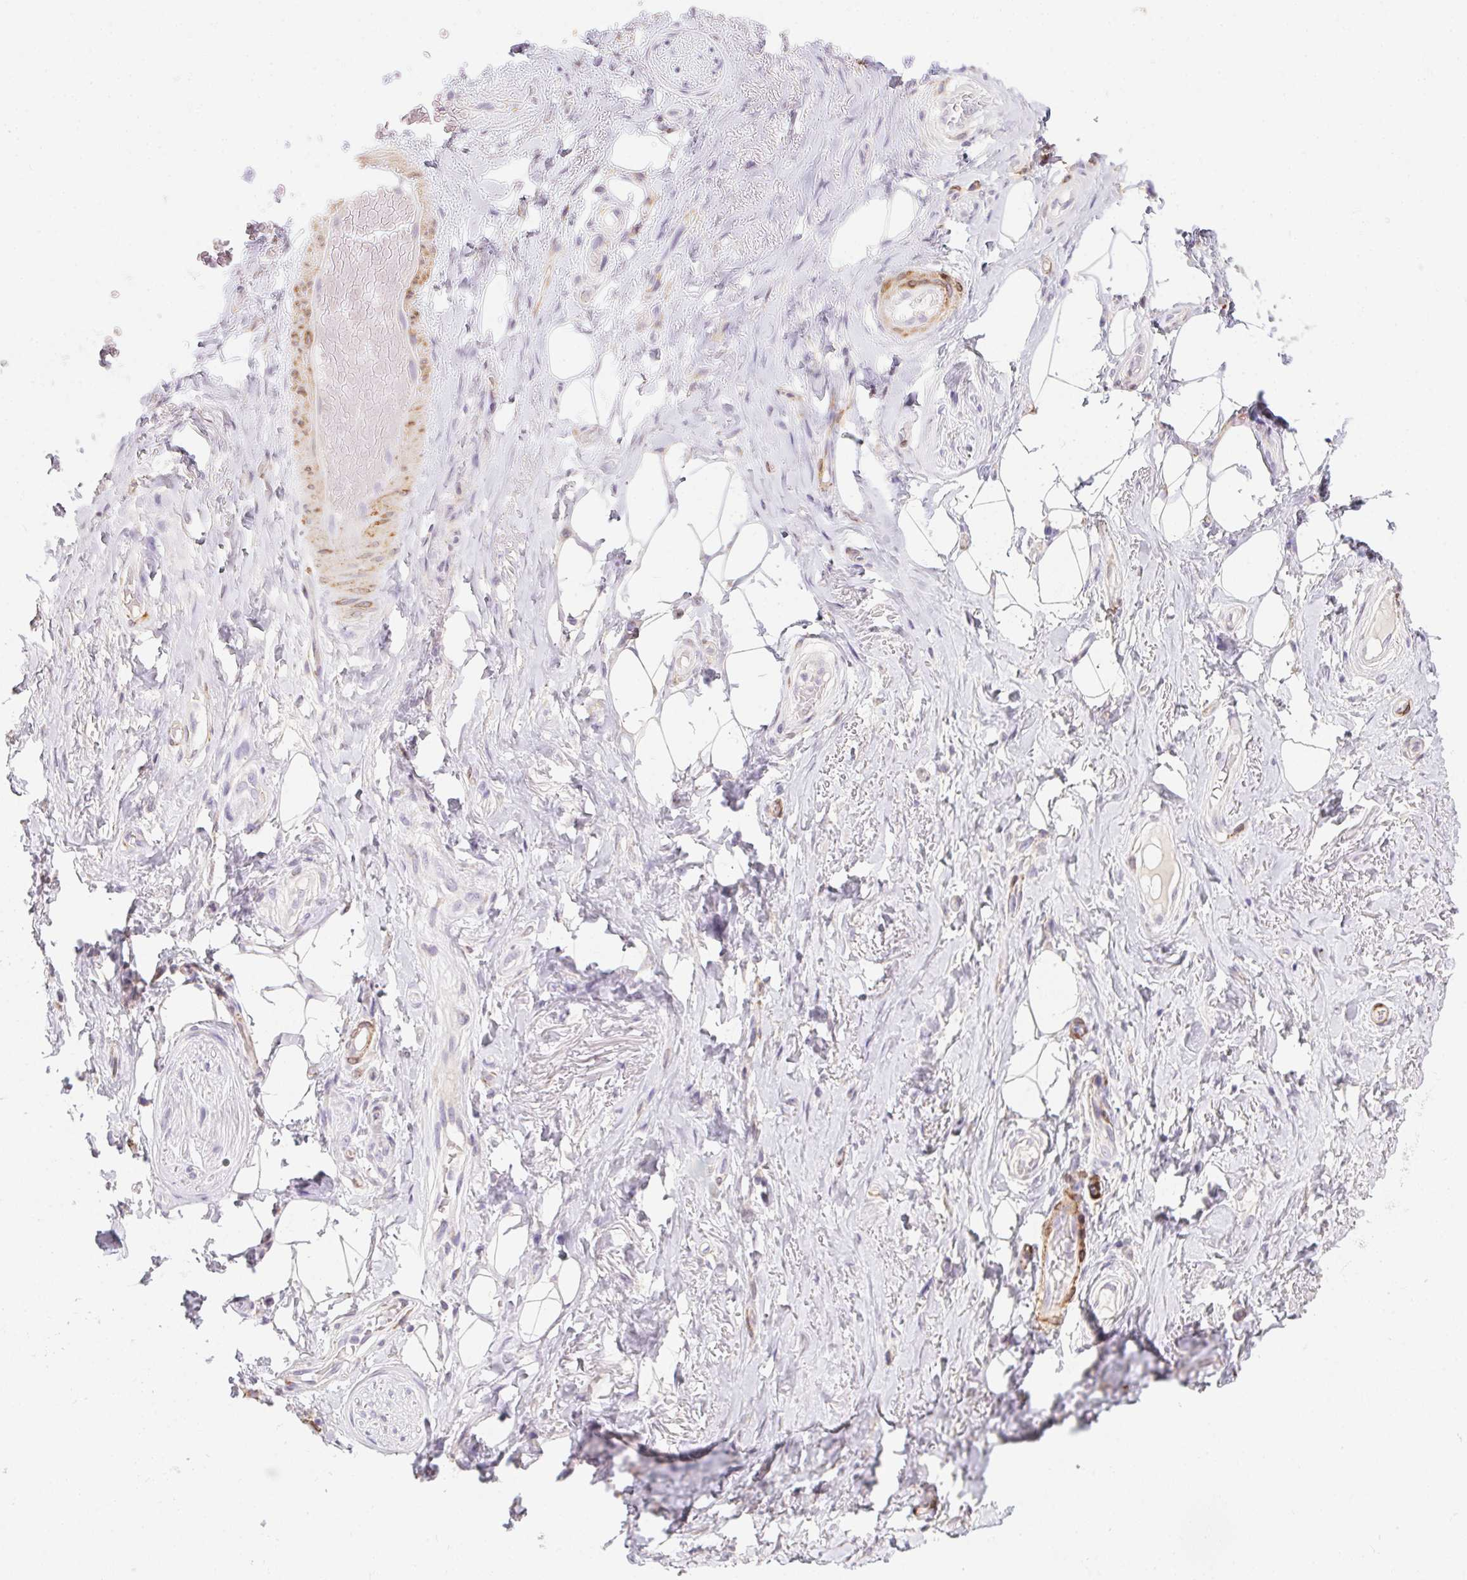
{"staining": {"intensity": "negative", "quantity": "none", "location": "none"}, "tissue": "adipose tissue", "cell_type": "Adipocytes", "image_type": "normal", "snomed": [{"axis": "morphology", "description": "Normal tissue, NOS"}, {"axis": "topography", "description": "Anal"}, {"axis": "topography", "description": "Peripheral nerve tissue"}], "caption": "A high-resolution photomicrograph shows immunohistochemistry (IHC) staining of normal adipose tissue, which exhibits no significant positivity in adipocytes.", "gene": "HRC", "patient": {"sex": "male", "age": 53}}